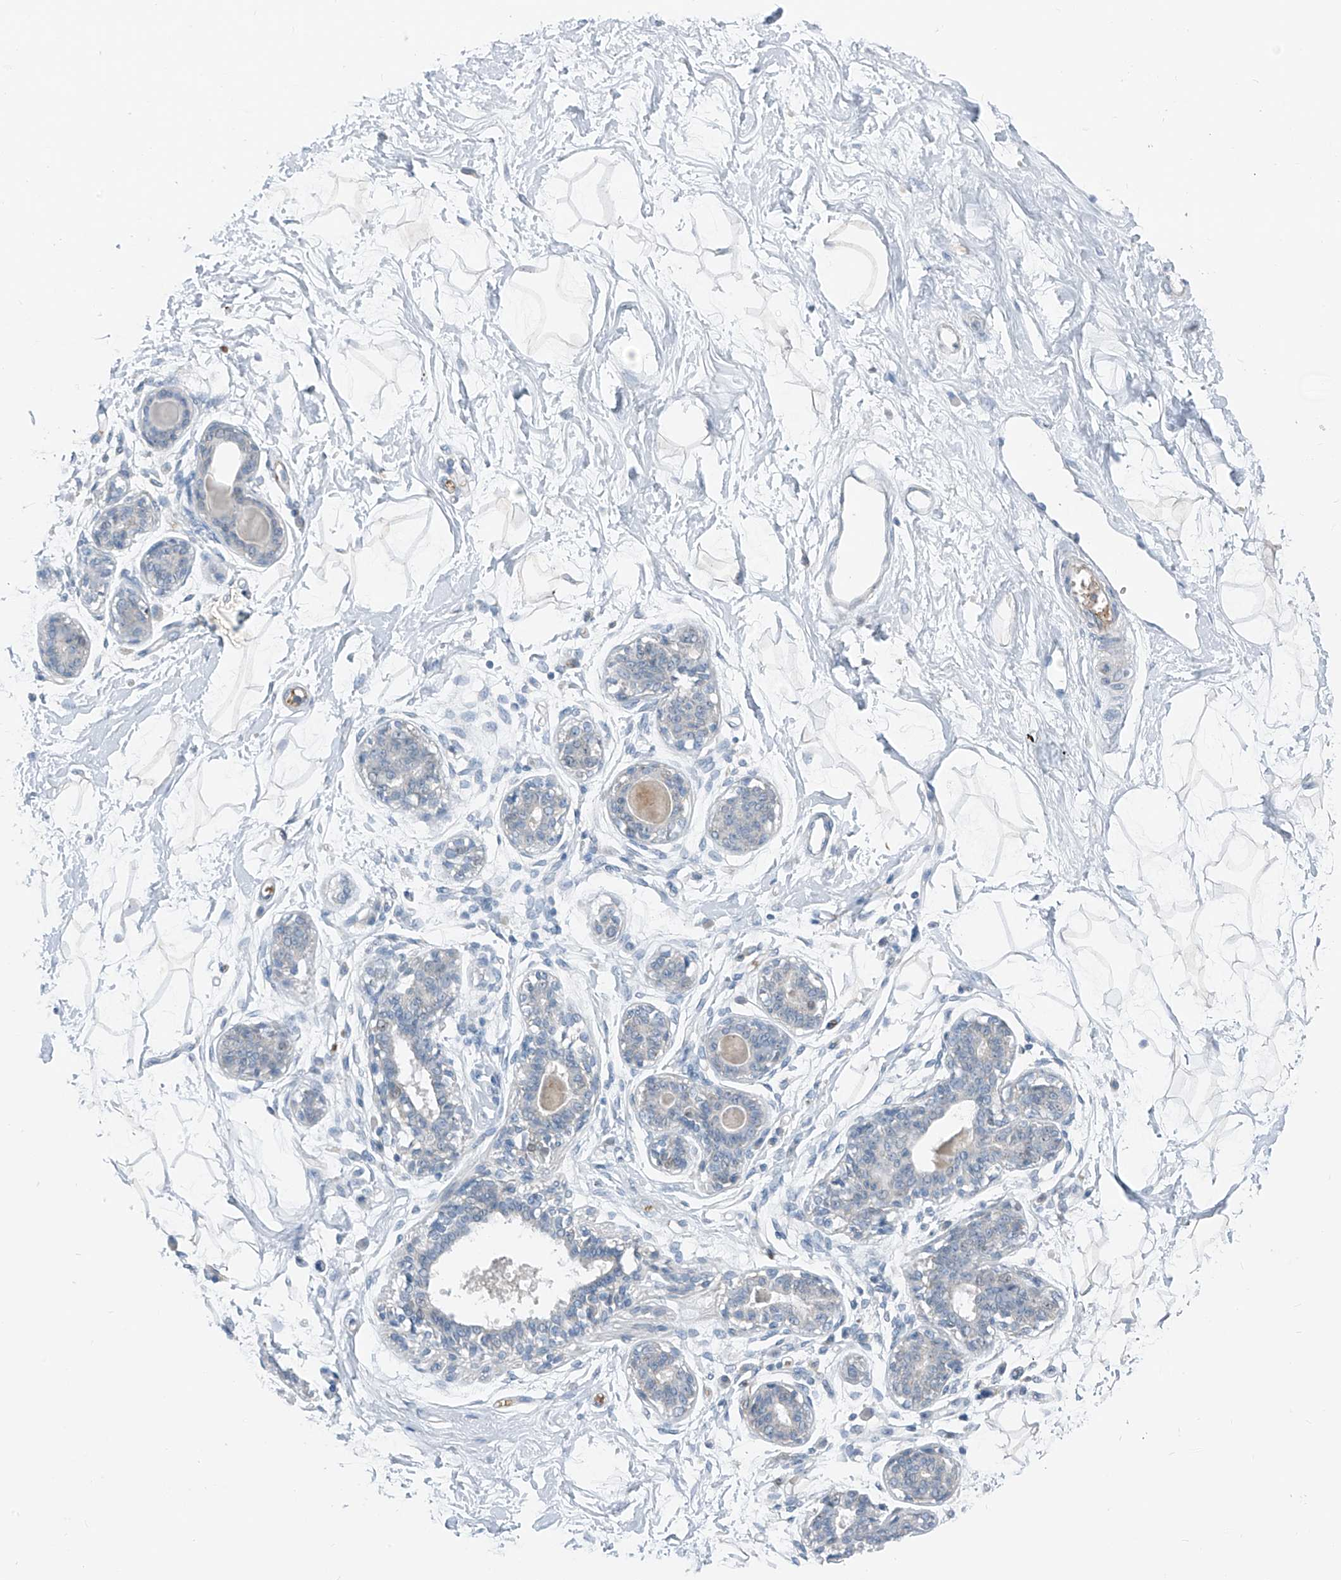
{"staining": {"intensity": "negative", "quantity": "none", "location": "none"}, "tissue": "breast", "cell_type": "Adipocytes", "image_type": "normal", "snomed": [{"axis": "morphology", "description": "Normal tissue, NOS"}, {"axis": "topography", "description": "Breast"}], "caption": "Adipocytes show no significant protein expression in benign breast. The staining was performed using DAB (3,3'-diaminobenzidine) to visualize the protein expression in brown, while the nuclei were stained in blue with hematoxylin (Magnification: 20x).", "gene": "FGD2", "patient": {"sex": "female", "age": 45}}